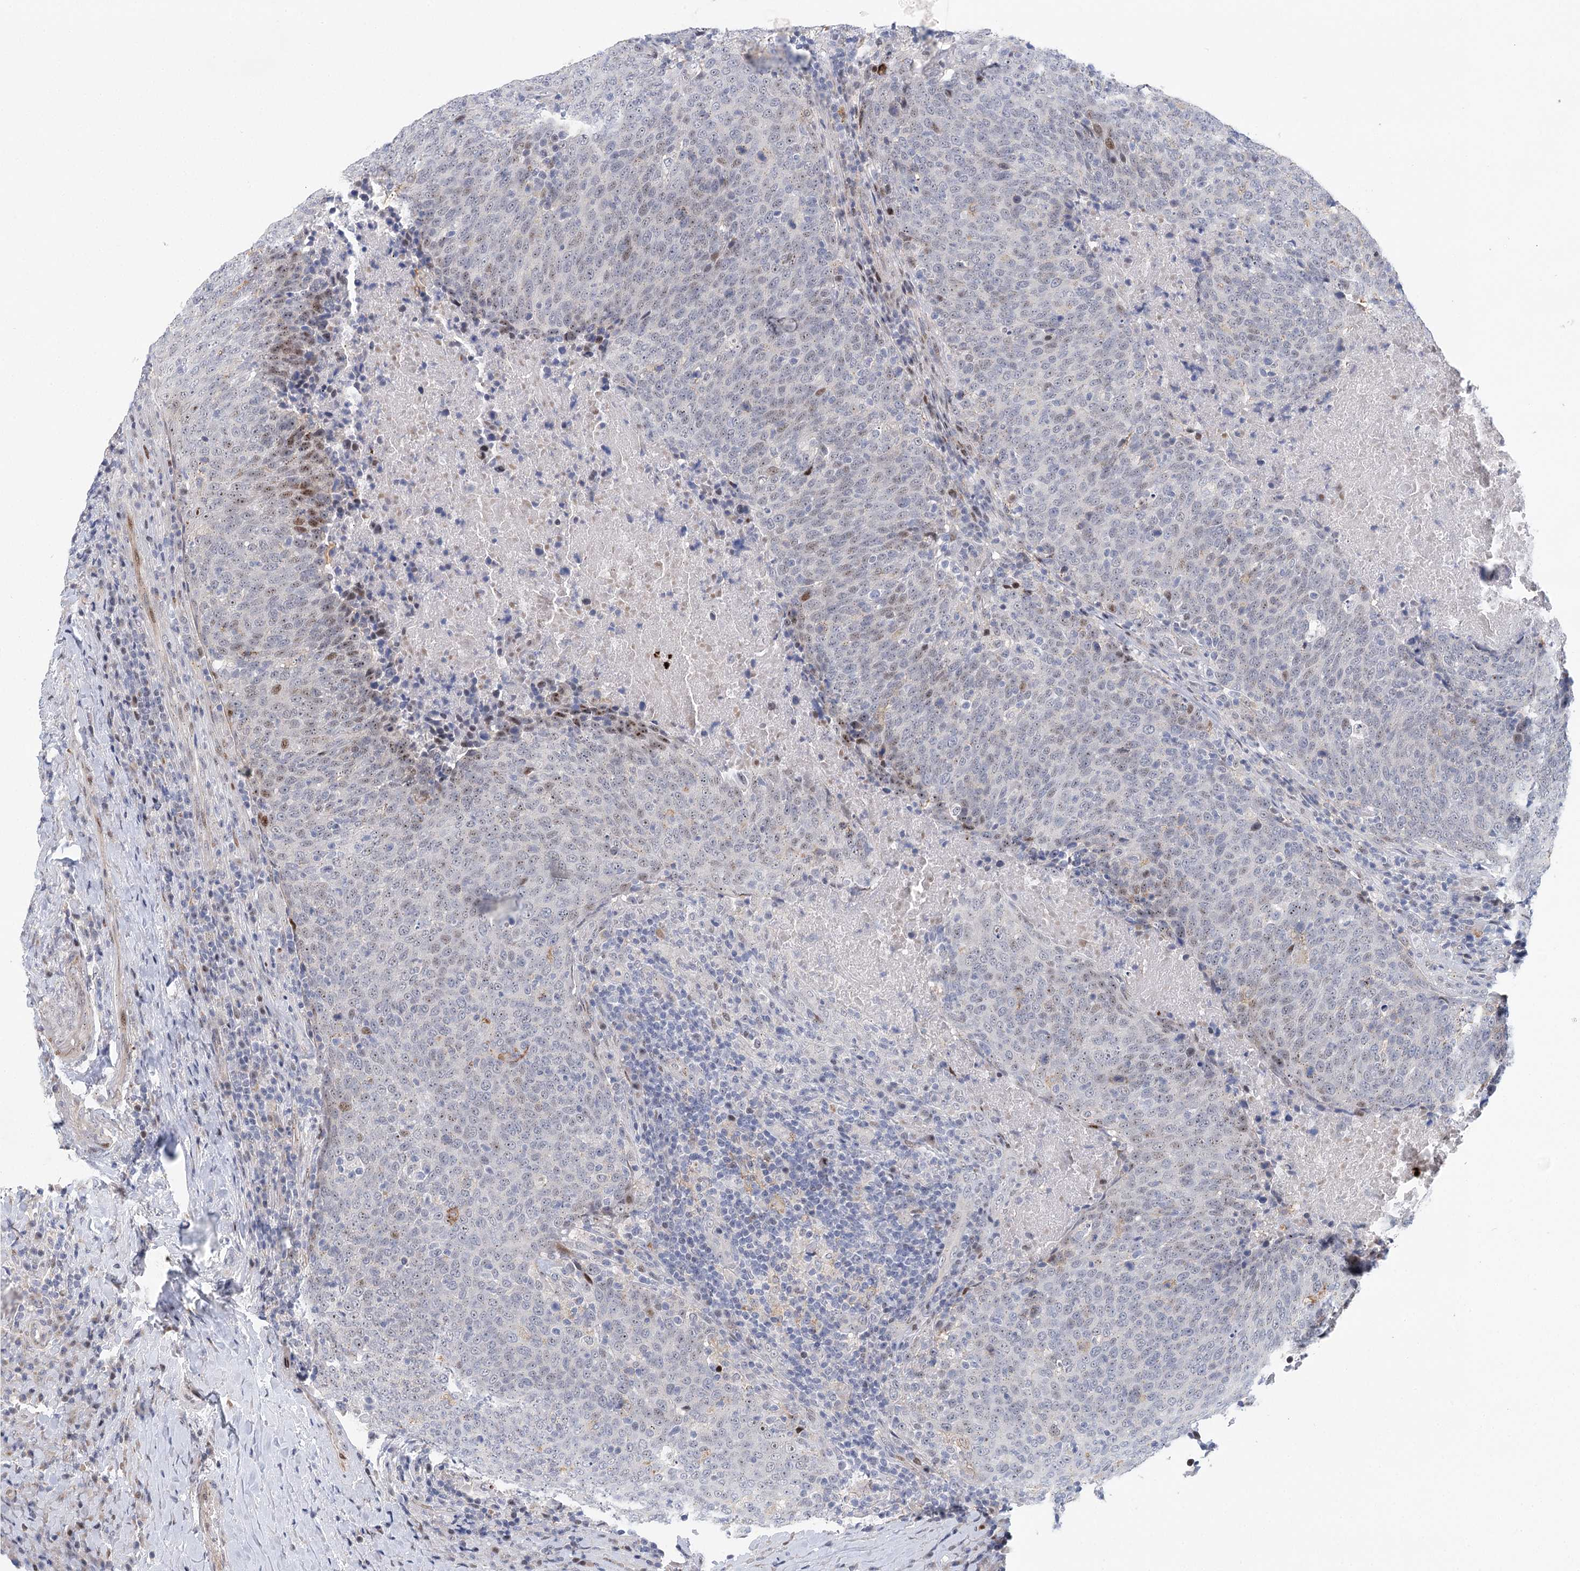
{"staining": {"intensity": "moderate", "quantity": "<25%", "location": "nuclear"}, "tissue": "head and neck cancer", "cell_type": "Tumor cells", "image_type": "cancer", "snomed": [{"axis": "morphology", "description": "Squamous cell carcinoma, NOS"}, {"axis": "morphology", "description": "Squamous cell carcinoma, metastatic, NOS"}, {"axis": "topography", "description": "Lymph node"}, {"axis": "topography", "description": "Head-Neck"}], "caption": "Head and neck cancer stained with a brown dye exhibits moderate nuclear positive expression in approximately <25% of tumor cells.", "gene": "CAMTA1", "patient": {"sex": "male", "age": 62}}